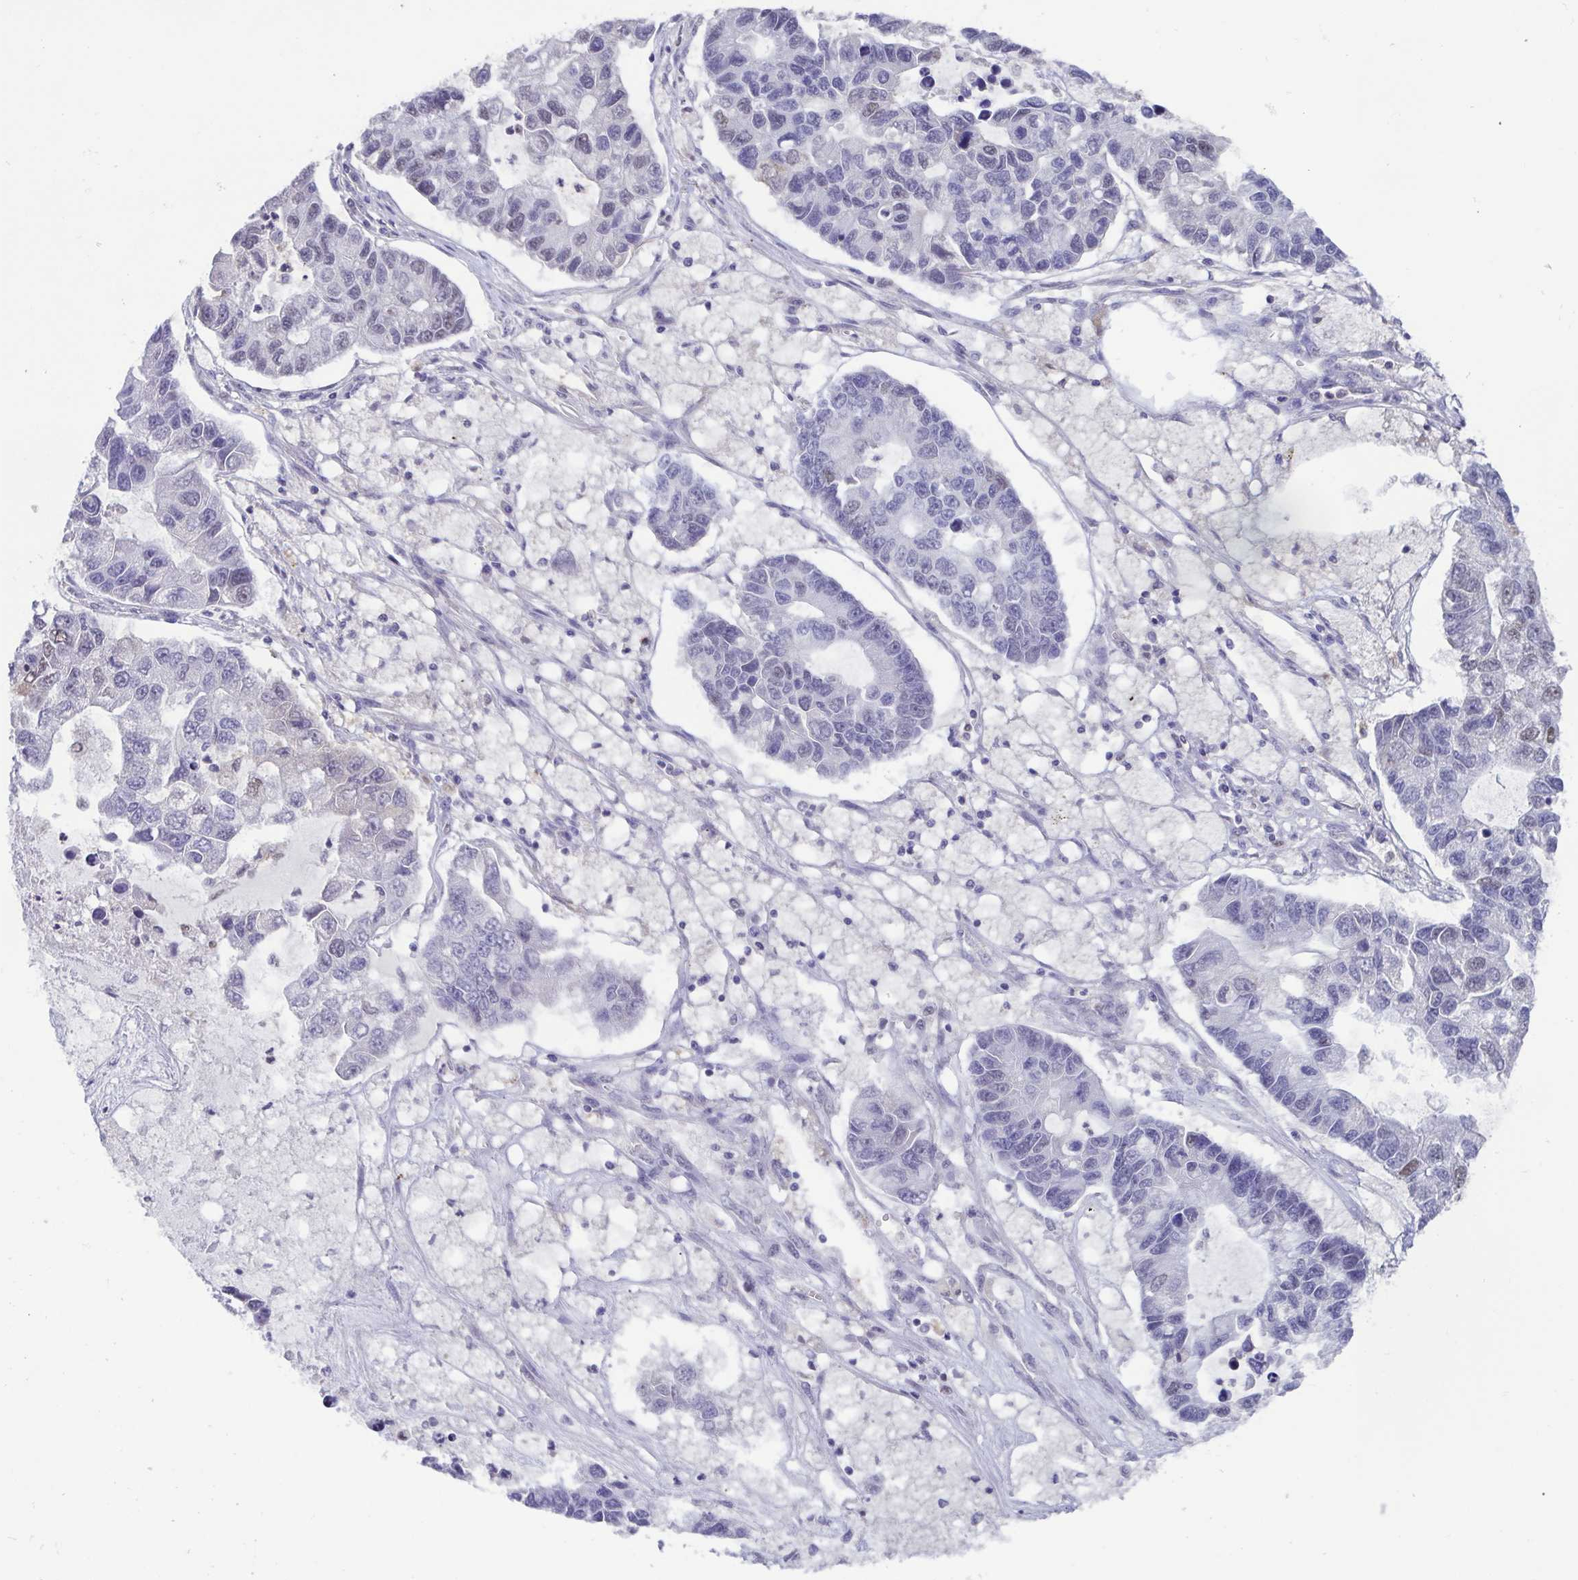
{"staining": {"intensity": "negative", "quantity": "none", "location": "none"}, "tissue": "lung cancer", "cell_type": "Tumor cells", "image_type": "cancer", "snomed": [{"axis": "morphology", "description": "Adenocarcinoma, NOS"}, {"axis": "topography", "description": "Bronchus"}, {"axis": "topography", "description": "Lung"}], "caption": "An image of lung cancer stained for a protein reveals no brown staining in tumor cells.", "gene": "ACTRT3", "patient": {"sex": "female", "age": 51}}